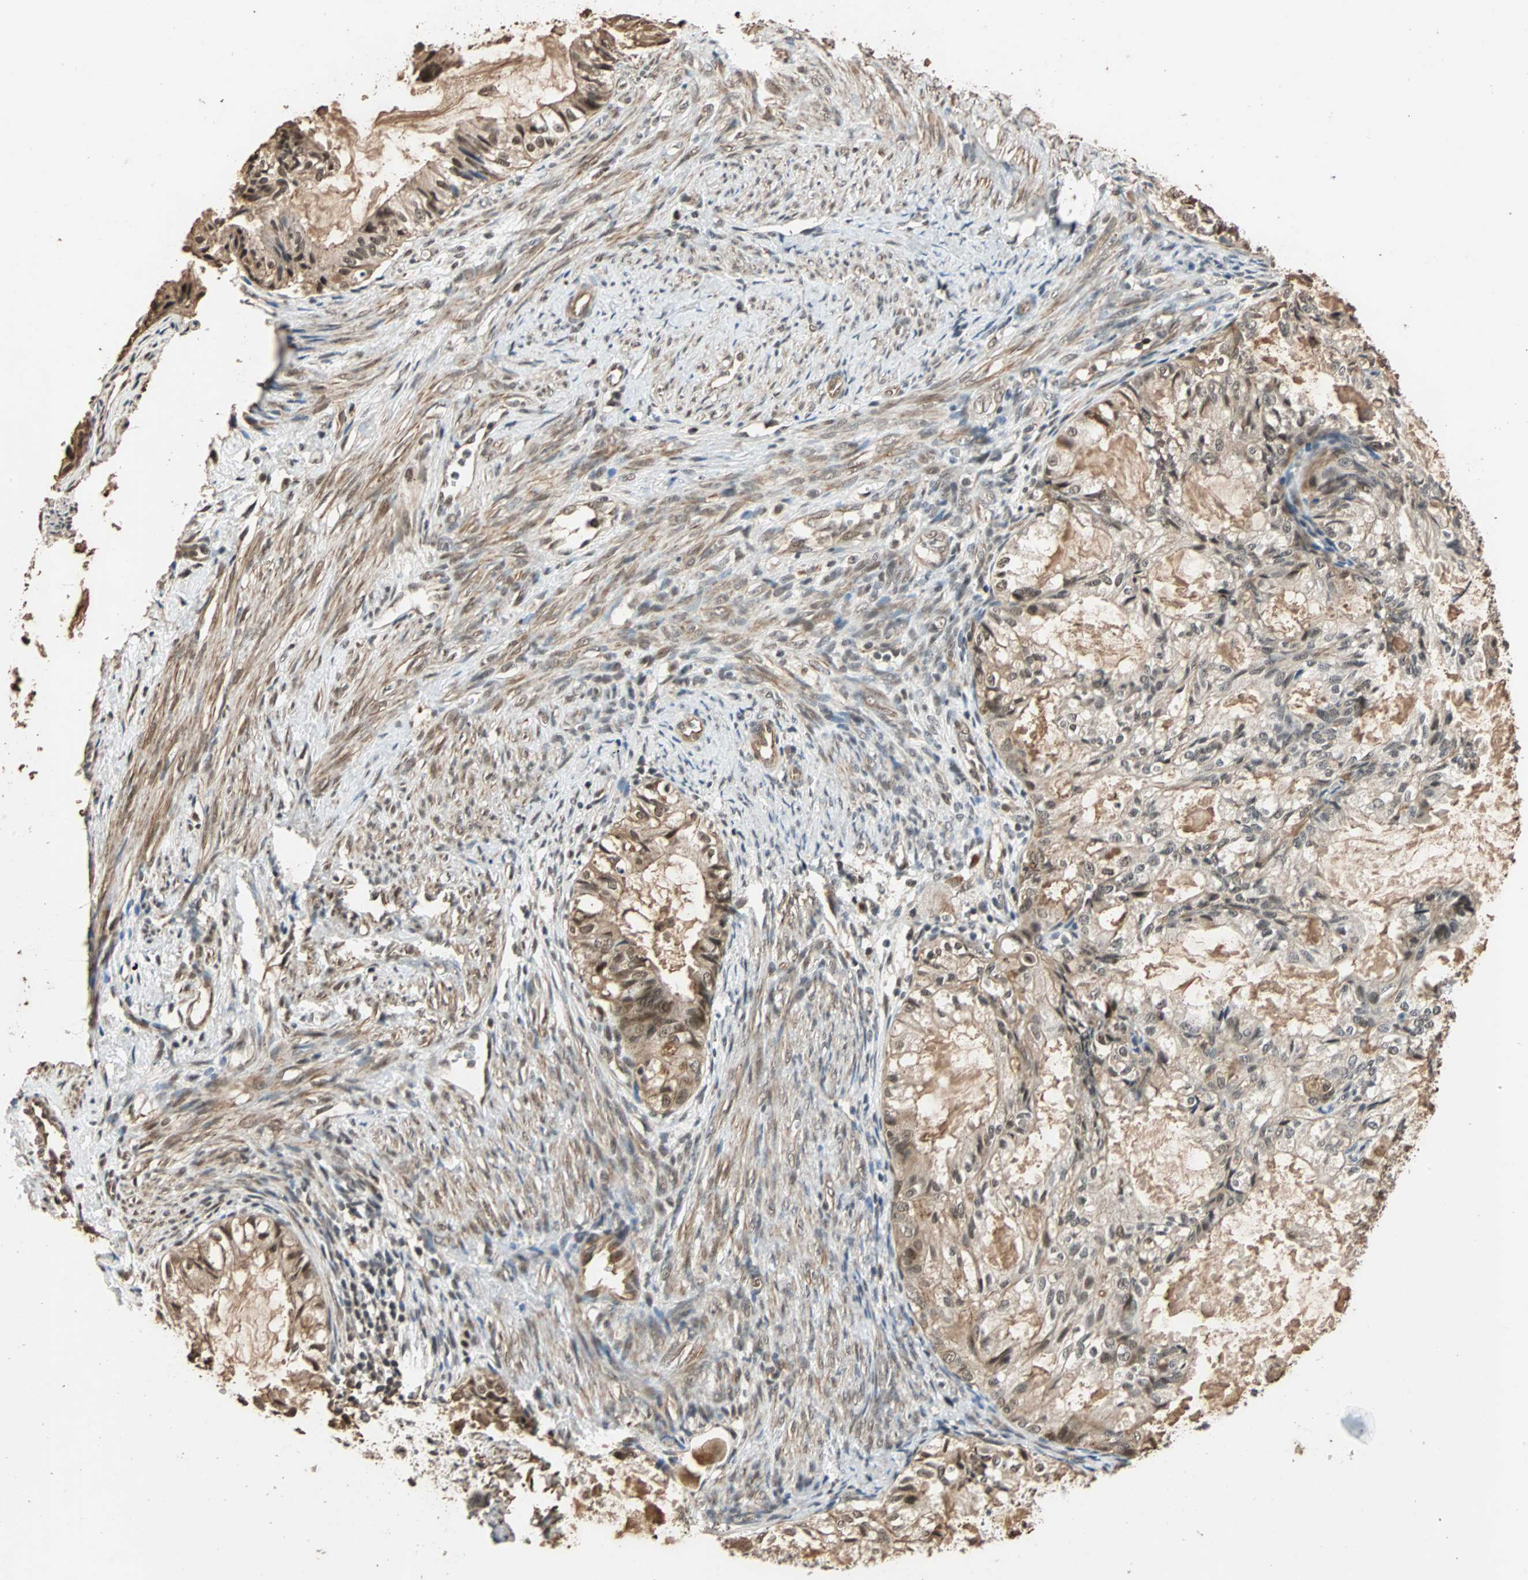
{"staining": {"intensity": "moderate", "quantity": ">75%", "location": "cytoplasmic/membranous,nuclear"}, "tissue": "cervical cancer", "cell_type": "Tumor cells", "image_type": "cancer", "snomed": [{"axis": "morphology", "description": "Normal tissue, NOS"}, {"axis": "morphology", "description": "Adenocarcinoma, NOS"}, {"axis": "topography", "description": "Cervix"}, {"axis": "topography", "description": "Endometrium"}], "caption": "Cervical cancer stained for a protein displays moderate cytoplasmic/membranous and nuclear positivity in tumor cells.", "gene": "CDC5L", "patient": {"sex": "female", "age": 86}}